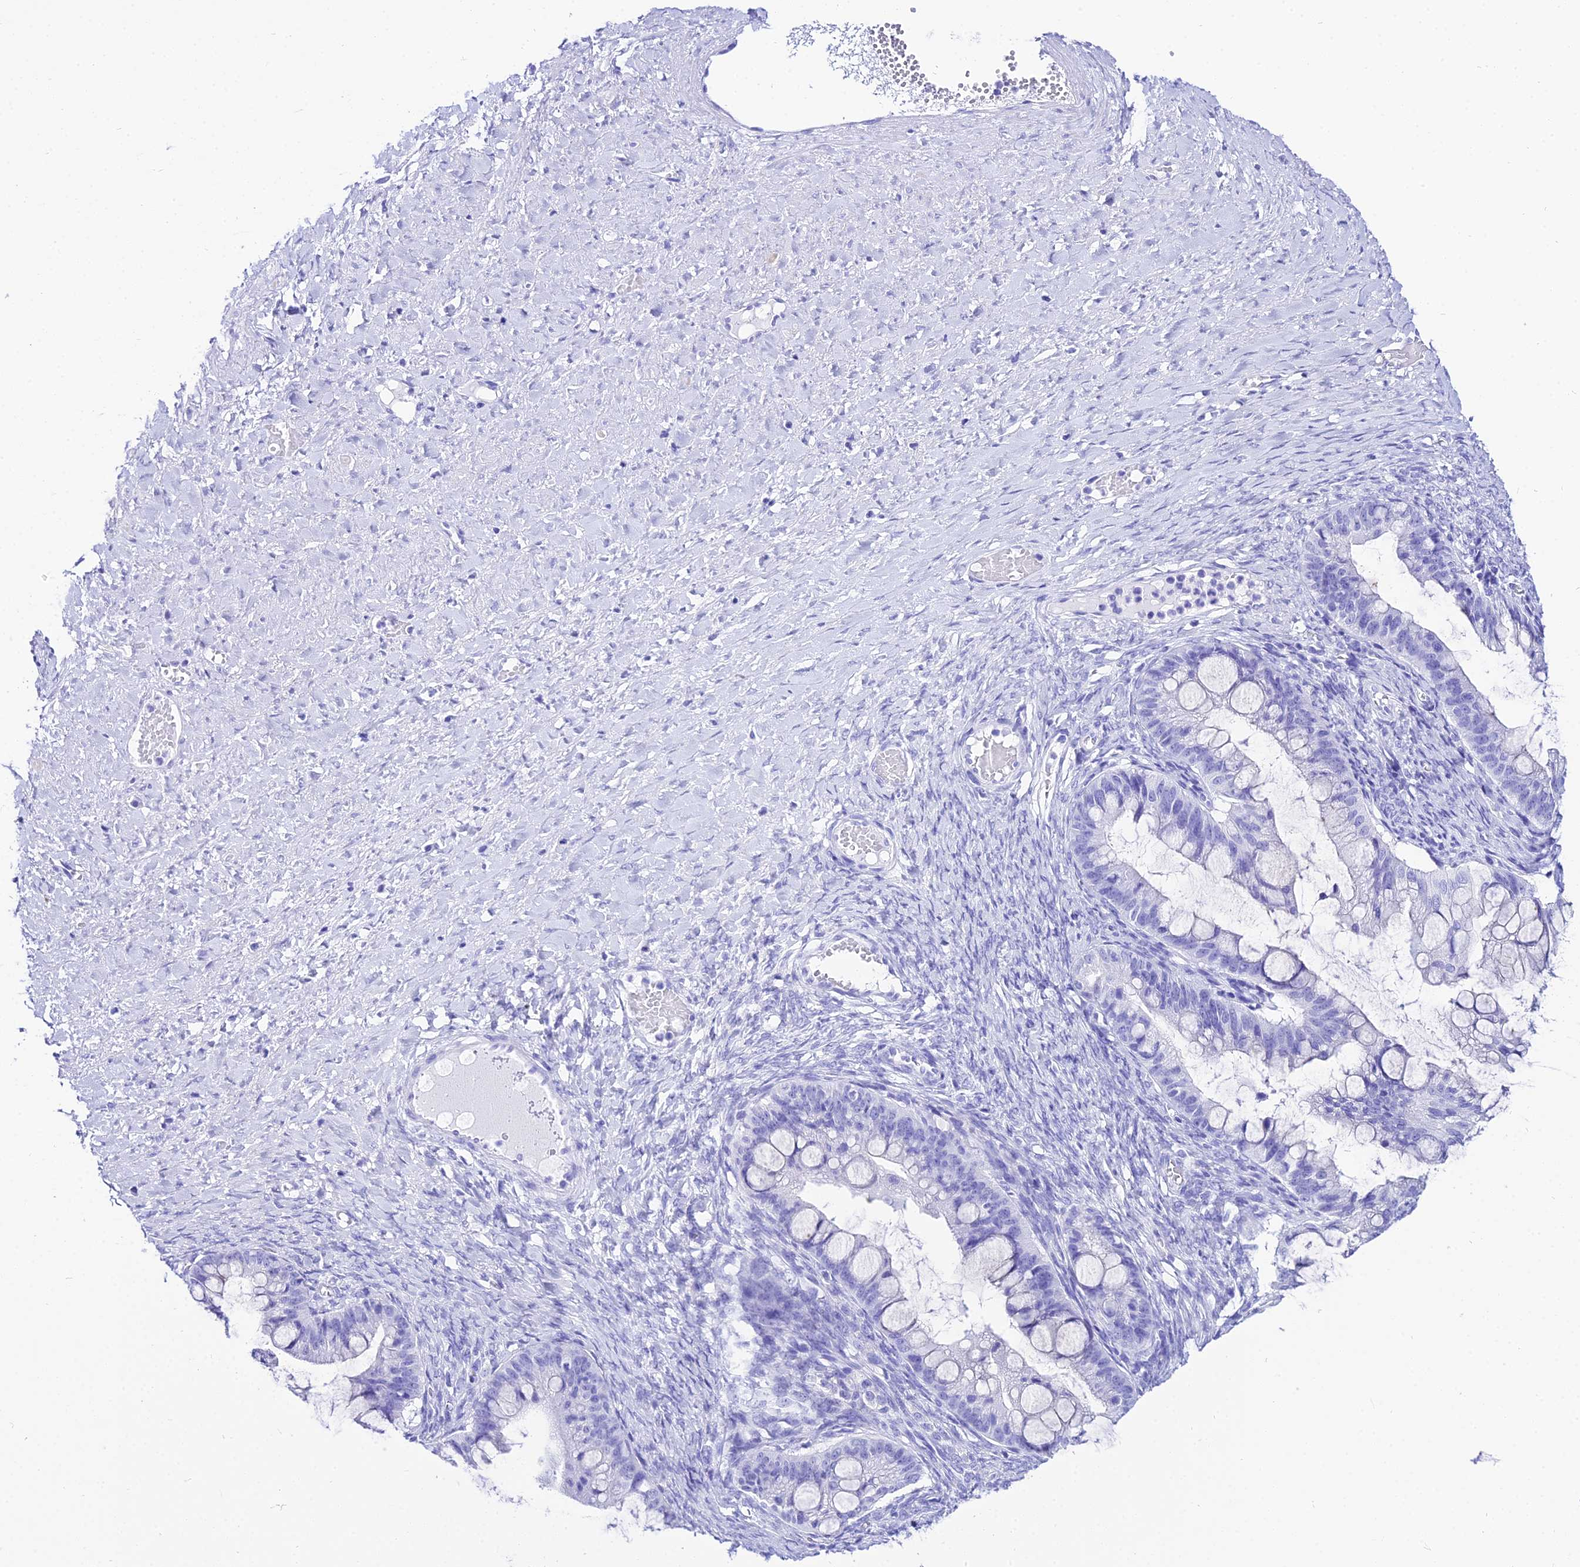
{"staining": {"intensity": "negative", "quantity": "none", "location": "none"}, "tissue": "ovarian cancer", "cell_type": "Tumor cells", "image_type": "cancer", "snomed": [{"axis": "morphology", "description": "Cystadenocarcinoma, mucinous, NOS"}, {"axis": "topography", "description": "Ovary"}], "caption": "This is a micrograph of IHC staining of mucinous cystadenocarcinoma (ovarian), which shows no positivity in tumor cells.", "gene": "TRMT44", "patient": {"sex": "female", "age": 73}}